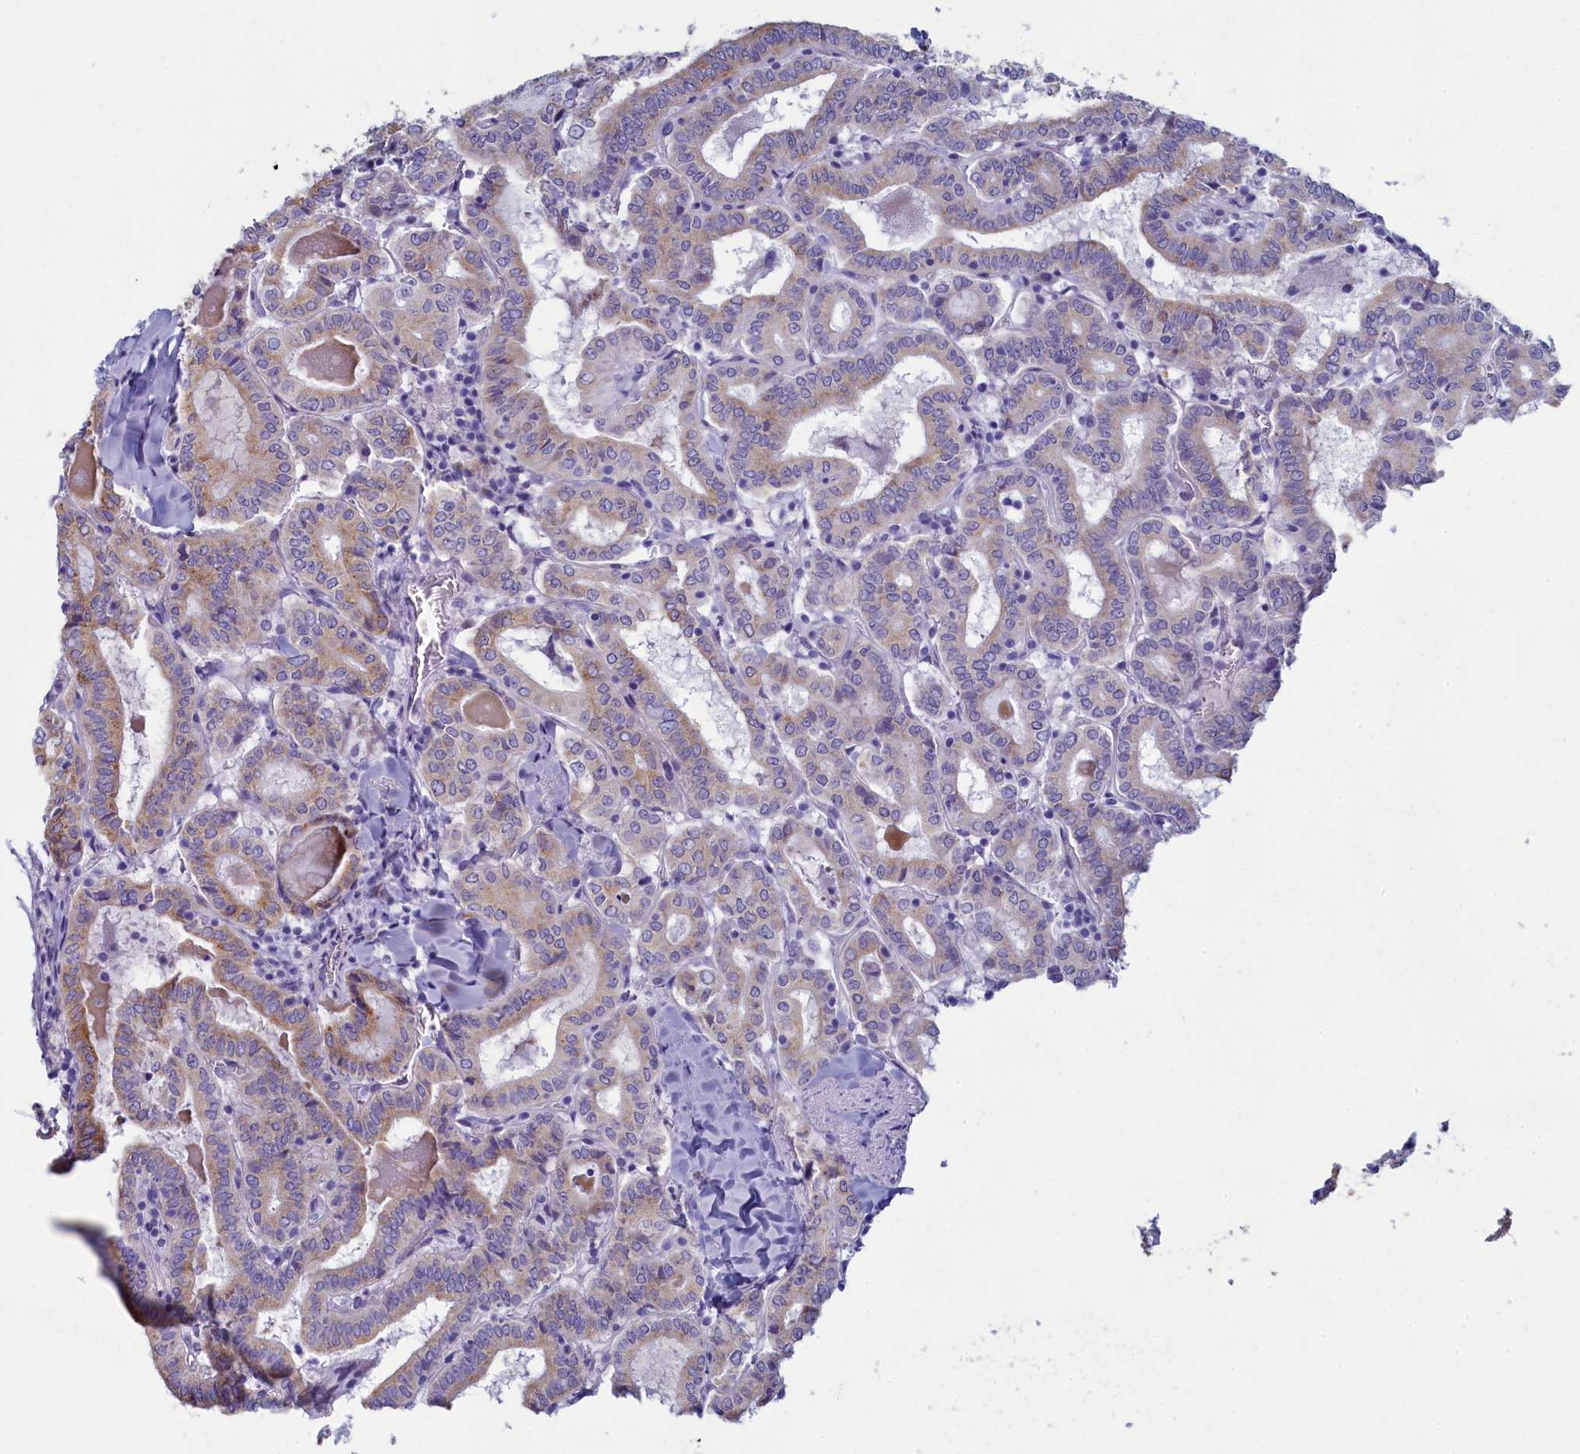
{"staining": {"intensity": "moderate", "quantity": "25%-75%", "location": "cytoplasmic/membranous"}, "tissue": "thyroid cancer", "cell_type": "Tumor cells", "image_type": "cancer", "snomed": [{"axis": "morphology", "description": "Papillary adenocarcinoma, NOS"}, {"axis": "topography", "description": "Thyroid gland"}], "caption": "Brown immunohistochemical staining in human thyroid cancer (papillary adenocarcinoma) displays moderate cytoplasmic/membranous staining in about 25%-75% of tumor cells. (DAB IHC with brightfield microscopy, high magnification).", "gene": "SKA3", "patient": {"sex": "female", "age": 72}}